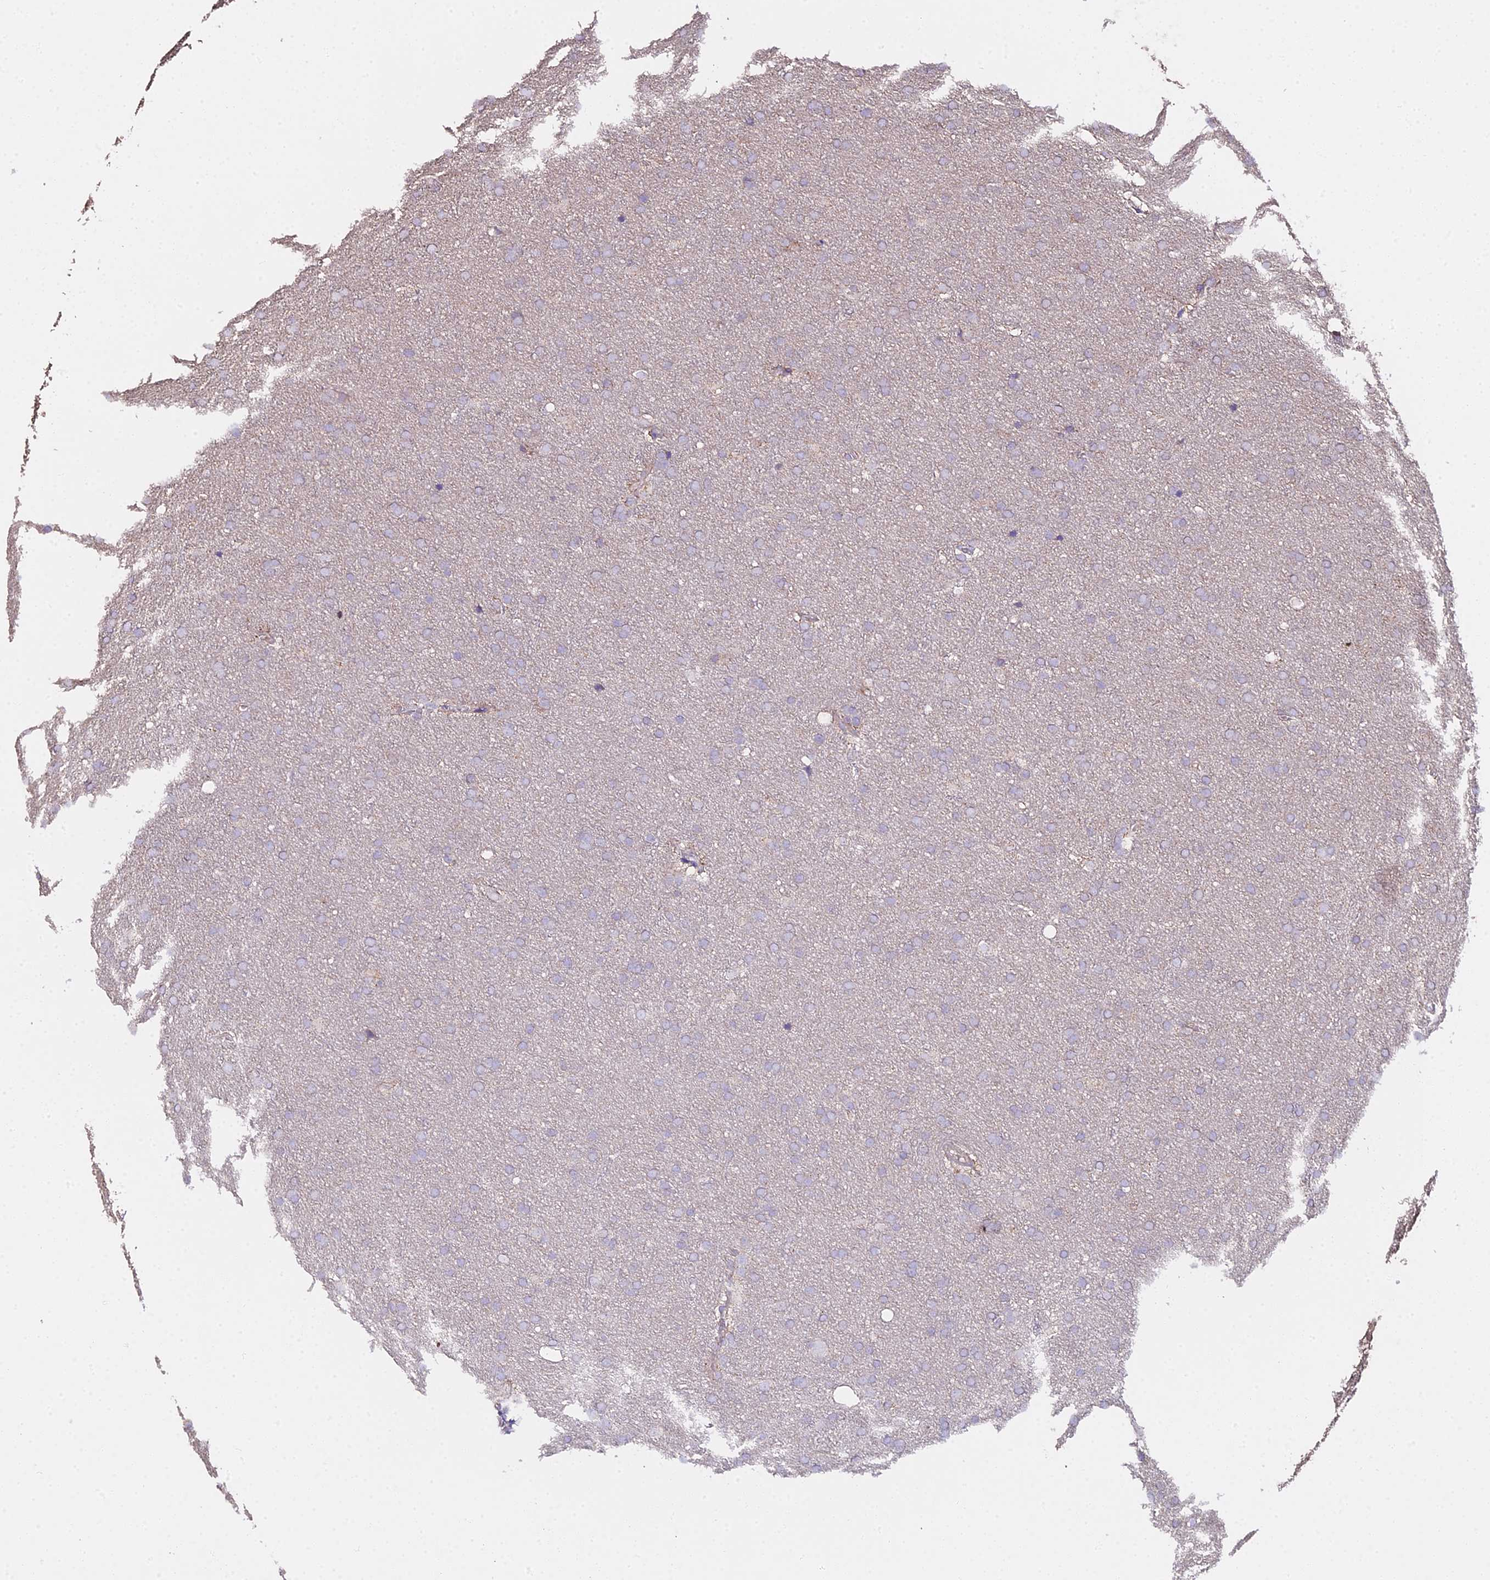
{"staining": {"intensity": "negative", "quantity": "none", "location": "none"}, "tissue": "glioma", "cell_type": "Tumor cells", "image_type": "cancer", "snomed": [{"axis": "morphology", "description": "Glioma, malignant, Low grade"}, {"axis": "topography", "description": "Brain"}], "caption": "Protein analysis of glioma demonstrates no significant staining in tumor cells.", "gene": "METTL13", "patient": {"sex": "female", "age": 32}}